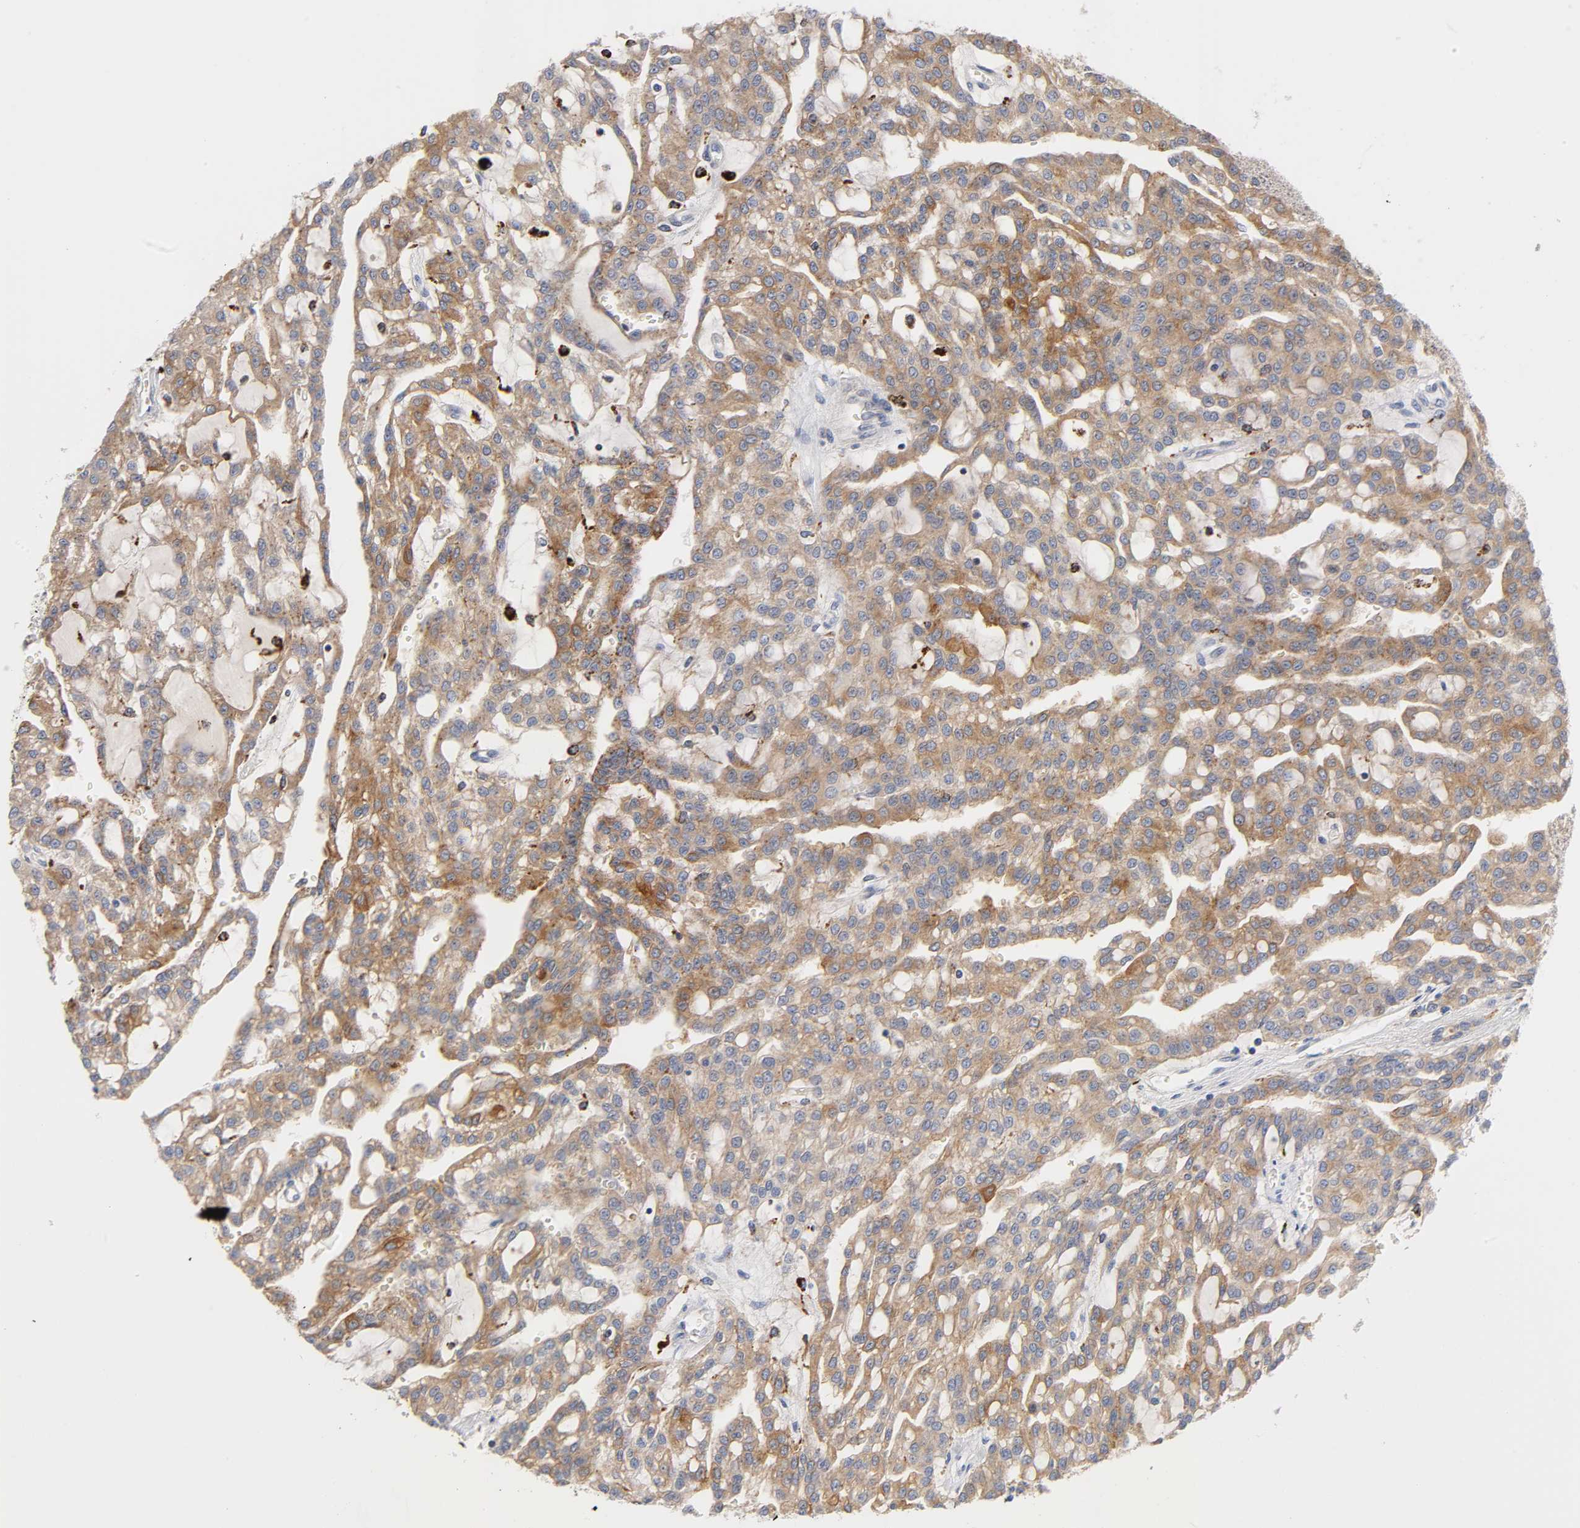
{"staining": {"intensity": "moderate", "quantity": ">75%", "location": "cytoplasmic/membranous"}, "tissue": "renal cancer", "cell_type": "Tumor cells", "image_type": "cancer", "snomed": [{"axis": "morphology", "description": "Adenocarcinoma, NOS"}, {"axis": "topography", "description": "Kidney"}], "caption": "About >75% of tumor cells in human adenocarcinoma (renal) show moderate cytoplasmic/membranous protein positivity as visualized by brown immunohistochemical staining.", "gene": "C17orf75", "patient": {"sex": "male", "age": 63}}